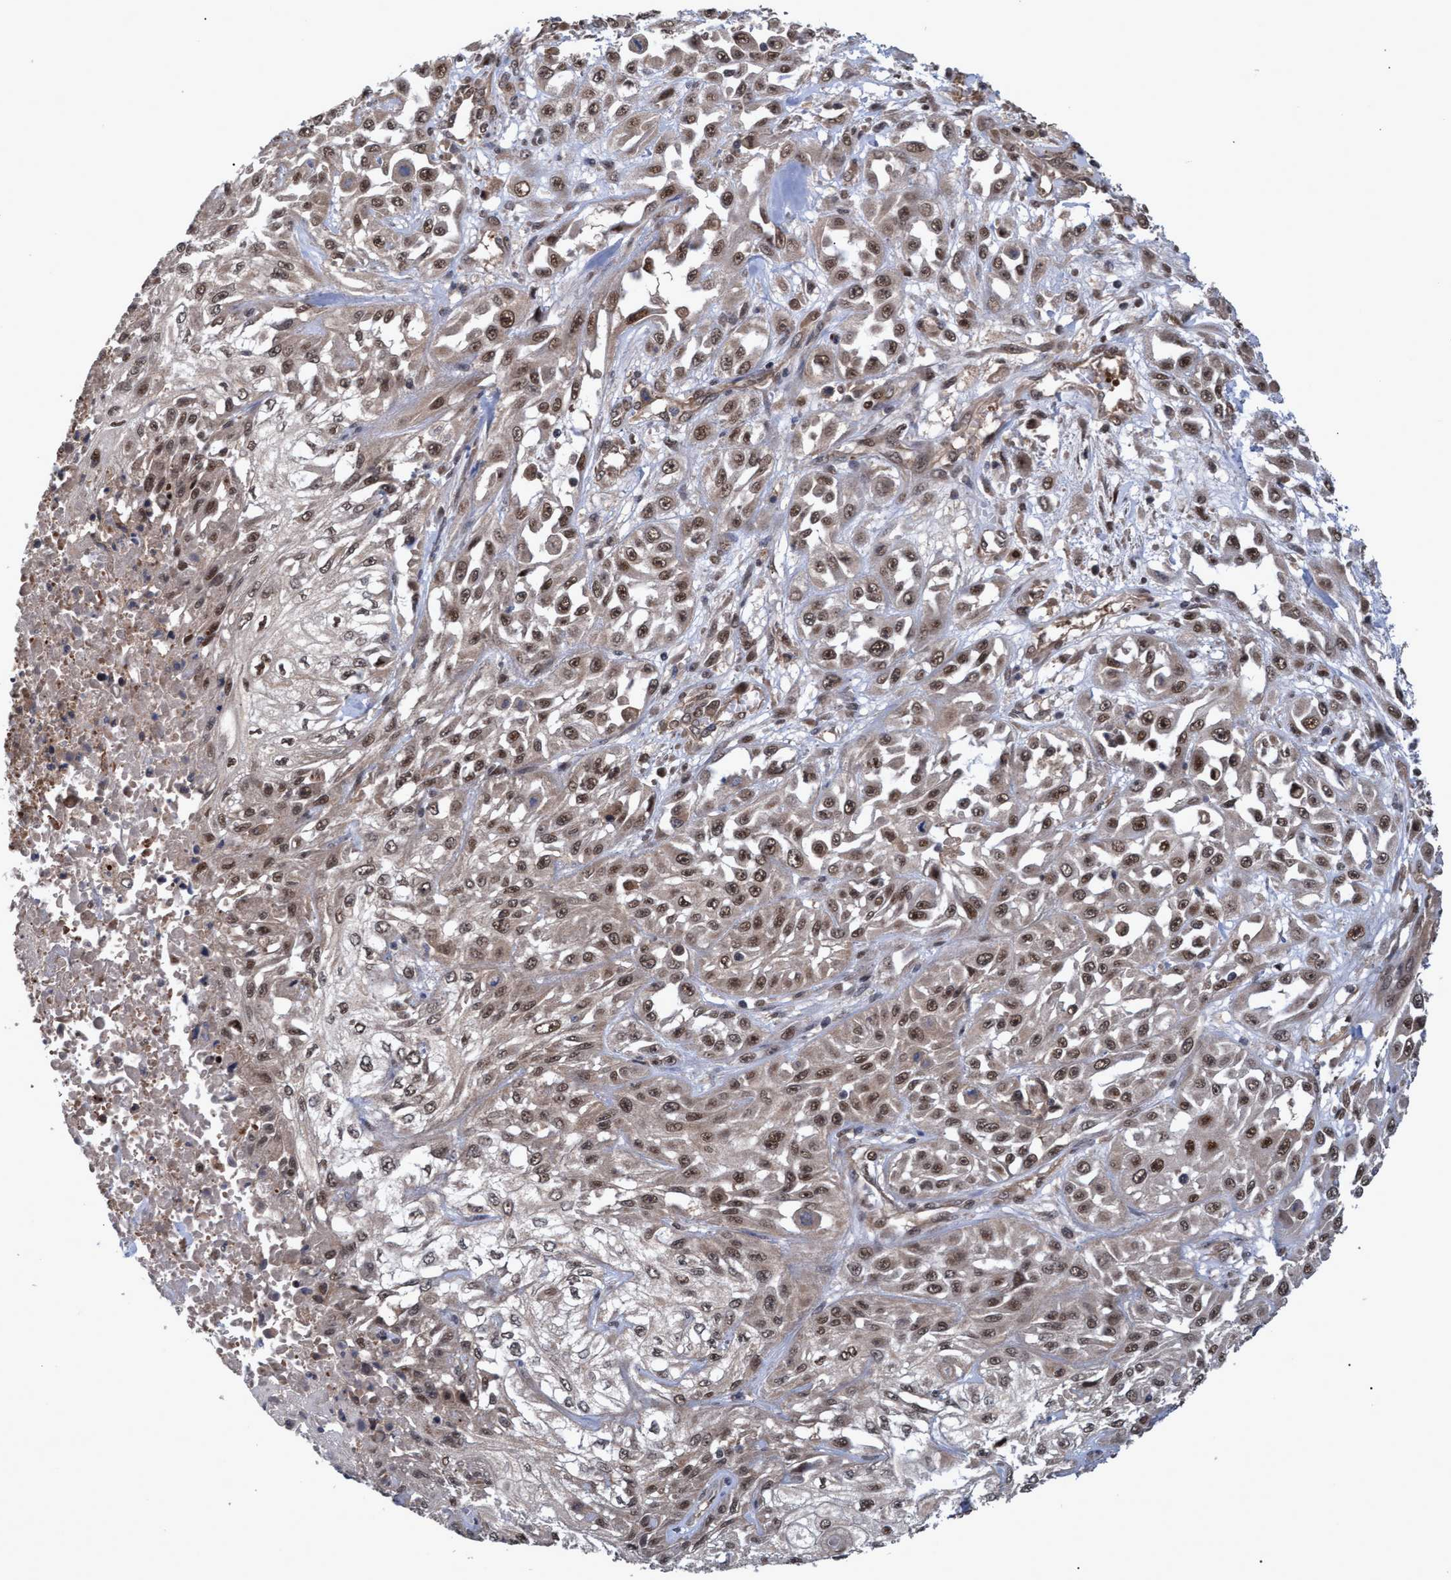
{"staining": {"intensity": "moderate", "quantity": ">75%", "location": "cytoplasmic/membranous,nuclear"}, "tissue": "skin cancer", "cell_type": "Tumor cells", "image_type": "cancer", "snomed": [{"axis": "morphology", "description": "Squamous cell carcinoma, NOS"}, {"axis": "morphology", "description": "Squamous cell carcinoma, metastatic, NOS"}, {"axis": "topography", "description": "Skin"}, {"axis": "topography", "description": "Lymph node"}], "caption": "The image shows staining of skin cancer (squamous cell carcinoma), revealing moderate cytoplasmic/membranous and nuclear protein positivity (brown color) within tumor cells.", "gene": "PSMB6", "patient": {"sex": "male", "age": 75}}